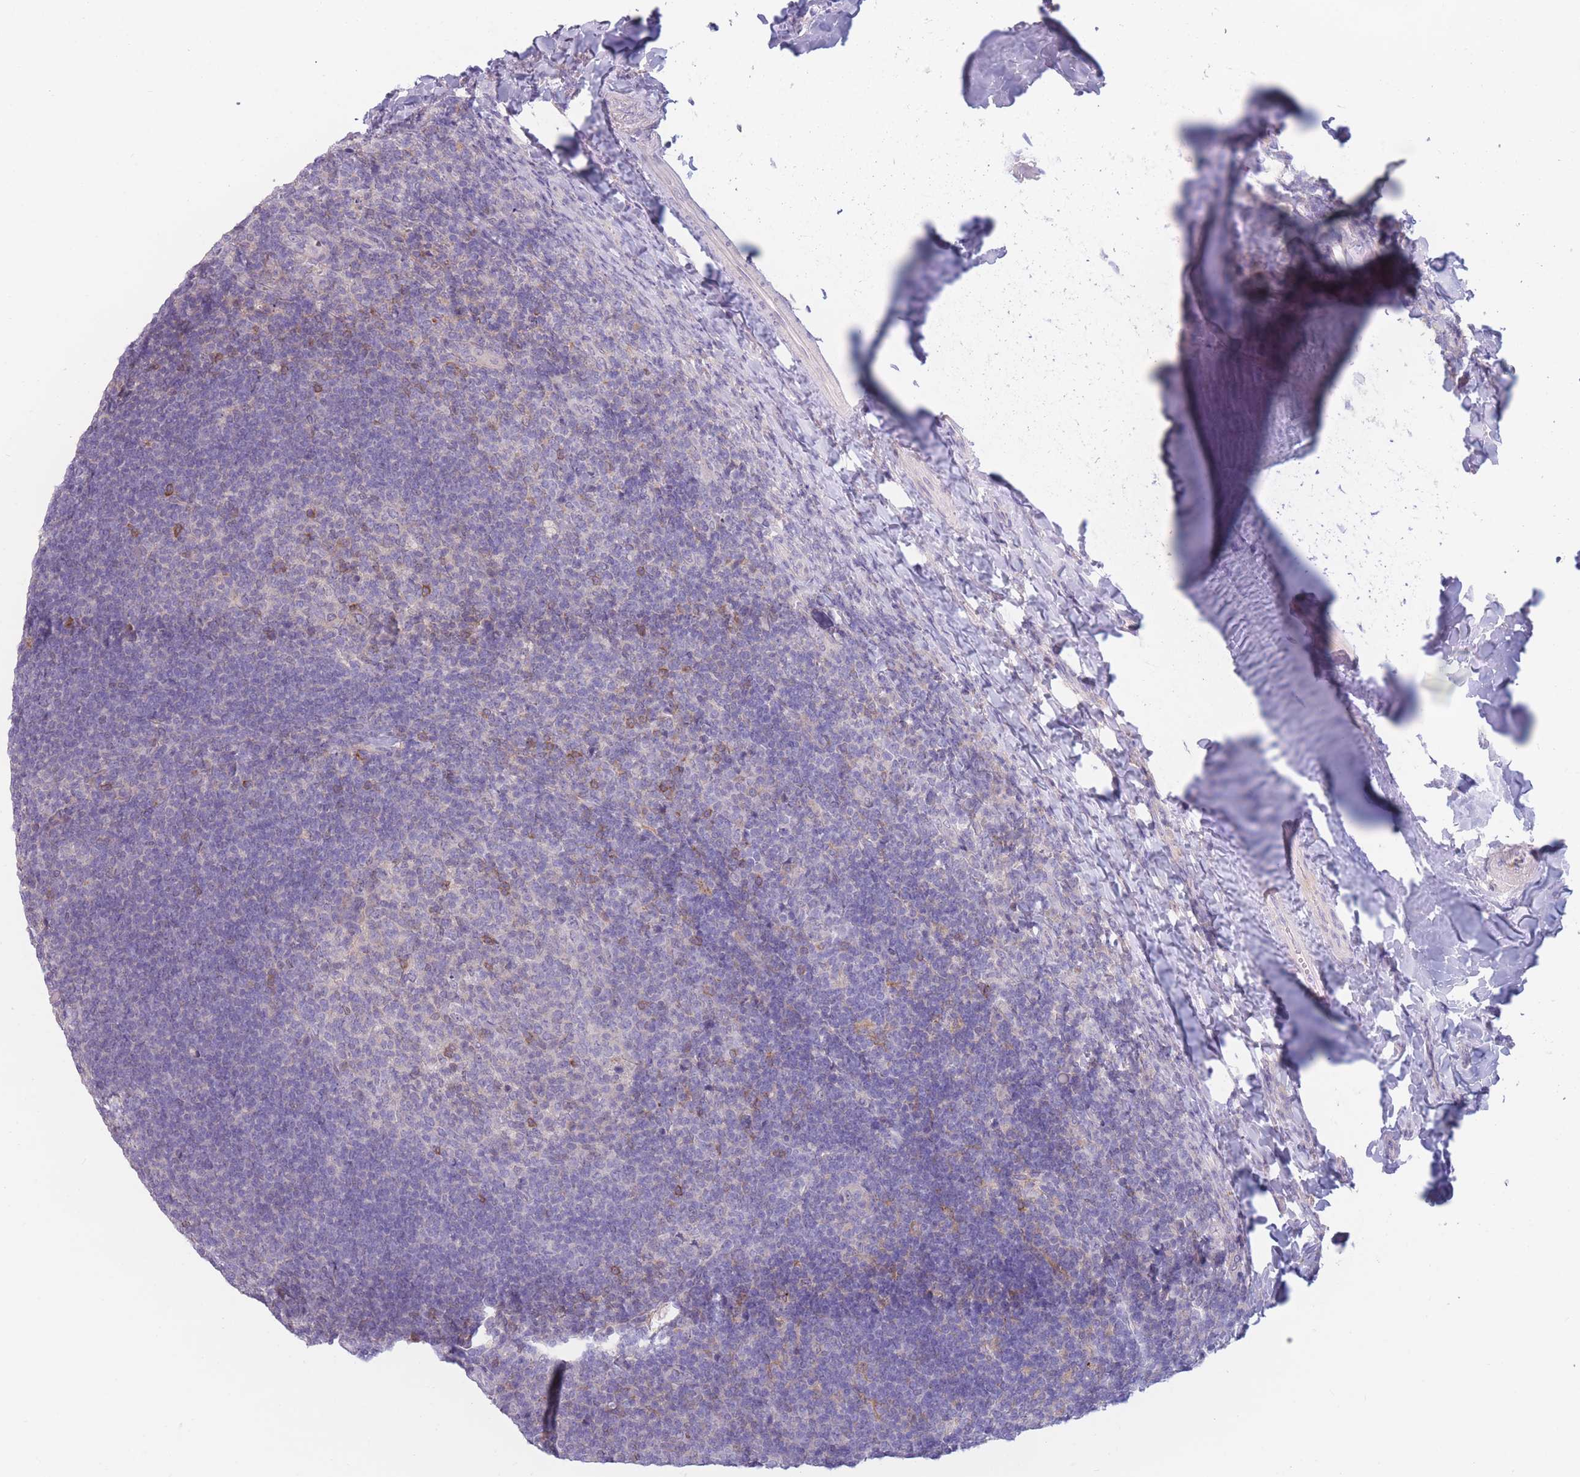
{"staining": {"intensity": "weak", "quantity": "<25%", "location": "cytoplasmic/membranous"}, "tissue": "tonsil", "cell_type": "Germinal center cells", "image_type": "normal", "snomed": [{"axis": "morphology", "description": "Normal tissue, NOS"}, {"axis": "topography", "description": "Tonsil"}], "caption": "Germinal center cells are negative for brown protein staining in benign tonsil. (Immunohistochemistry (ihc), brightfield microscopy, high magnification).", "gene": "PDE4A", "patient": {"sex": "female", "age": 10}}